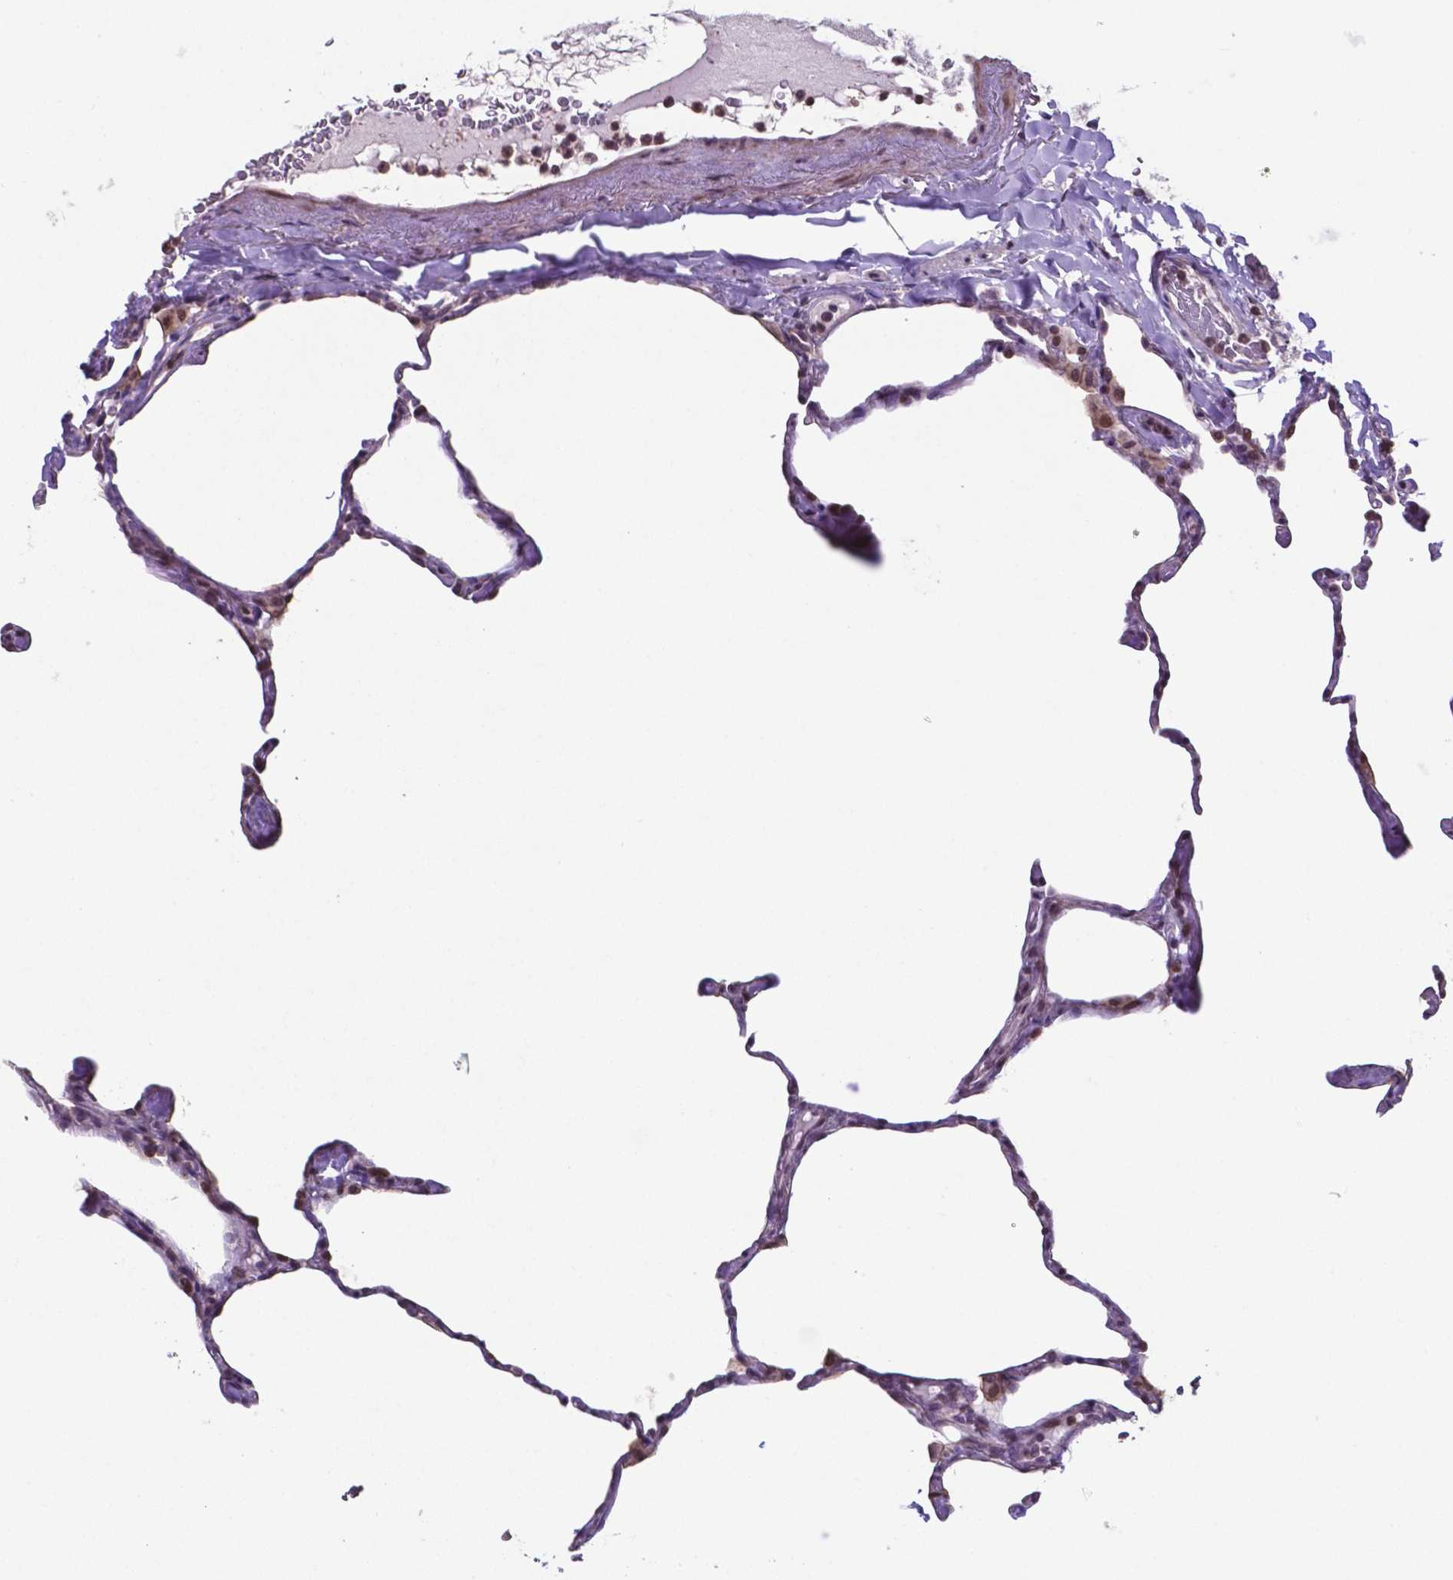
{"staining": {"intensity": "moderate", "quantity": "25%-75%", "location": "nuclear"}, "tissue": "lung", "cell_type": "Alveolar cells", "image_type": "normal", "snomed": [{"axis": "morphology", "description": "Normal tissue, NOS"}, {"axis": "topography", "description": "Lung"}], "caption": "Lung stained with DAB immunohistochemistry exhibits medium levels of moderate nuclear expression in about 25%-75% of alveolar cells. (brown staining indicates protein expression, while blue staining denotes nuclei).", "gene": "MLC1", "patient": {"sex": "male", "age": 65}}